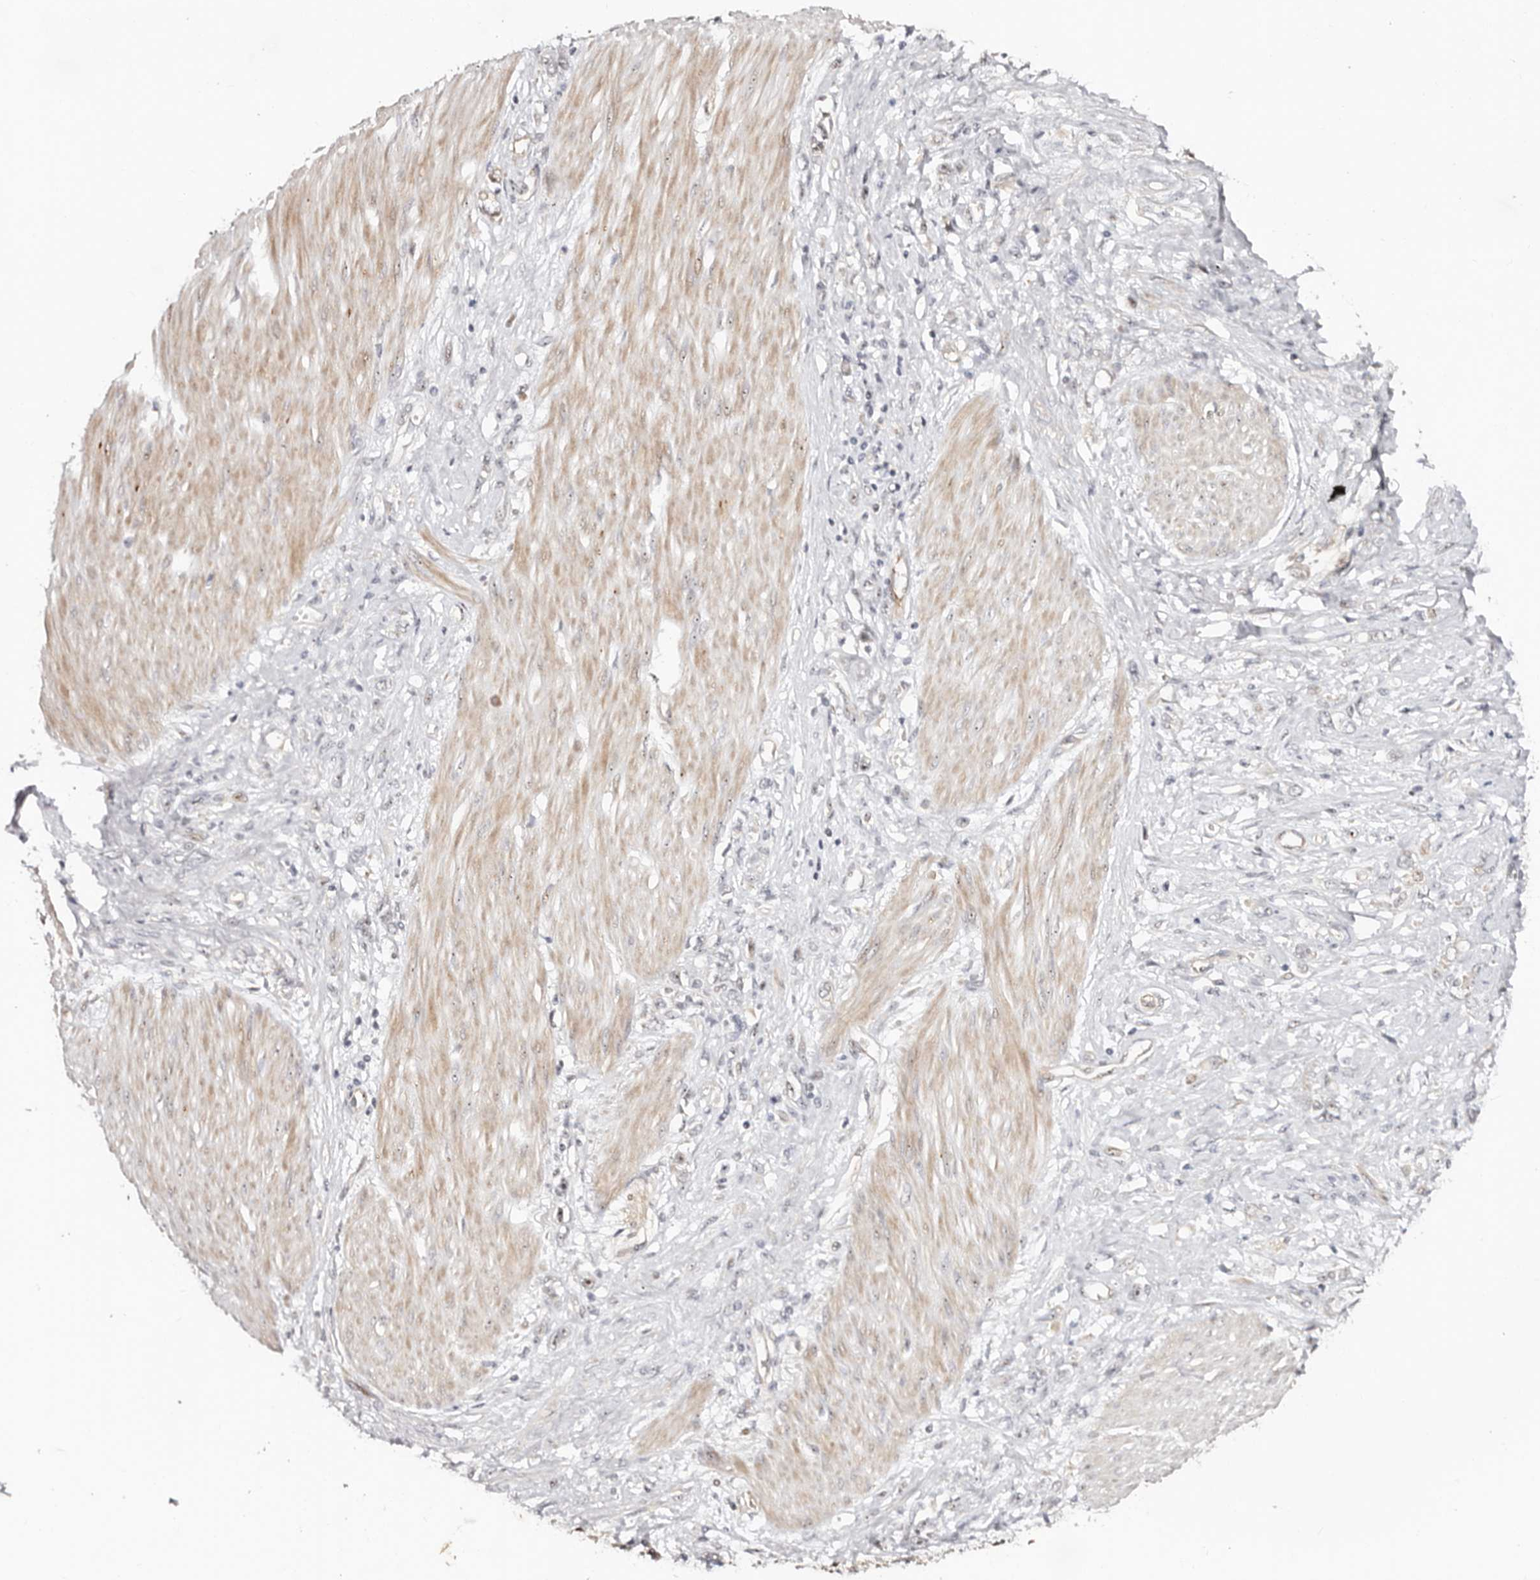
{"staining": {"intensity": "negative", "quantity": "none", "location": "none"}, "tissue": "stomach cancer", "cell_type": "Tumor cells", "image_type": "cancer", "snomed": [{"axis": "morphology", "description": "Adenocarcinoma, NOS"}, {"axis": "topography", "description": "Stomach"}], "caption": "Immunohistochemistry image of stomach cancer stained for a protein (brown), which reveals no expression in tumor cells.", "gene": "ODF2L", "patient": {"sex": "female", "age": 76}}